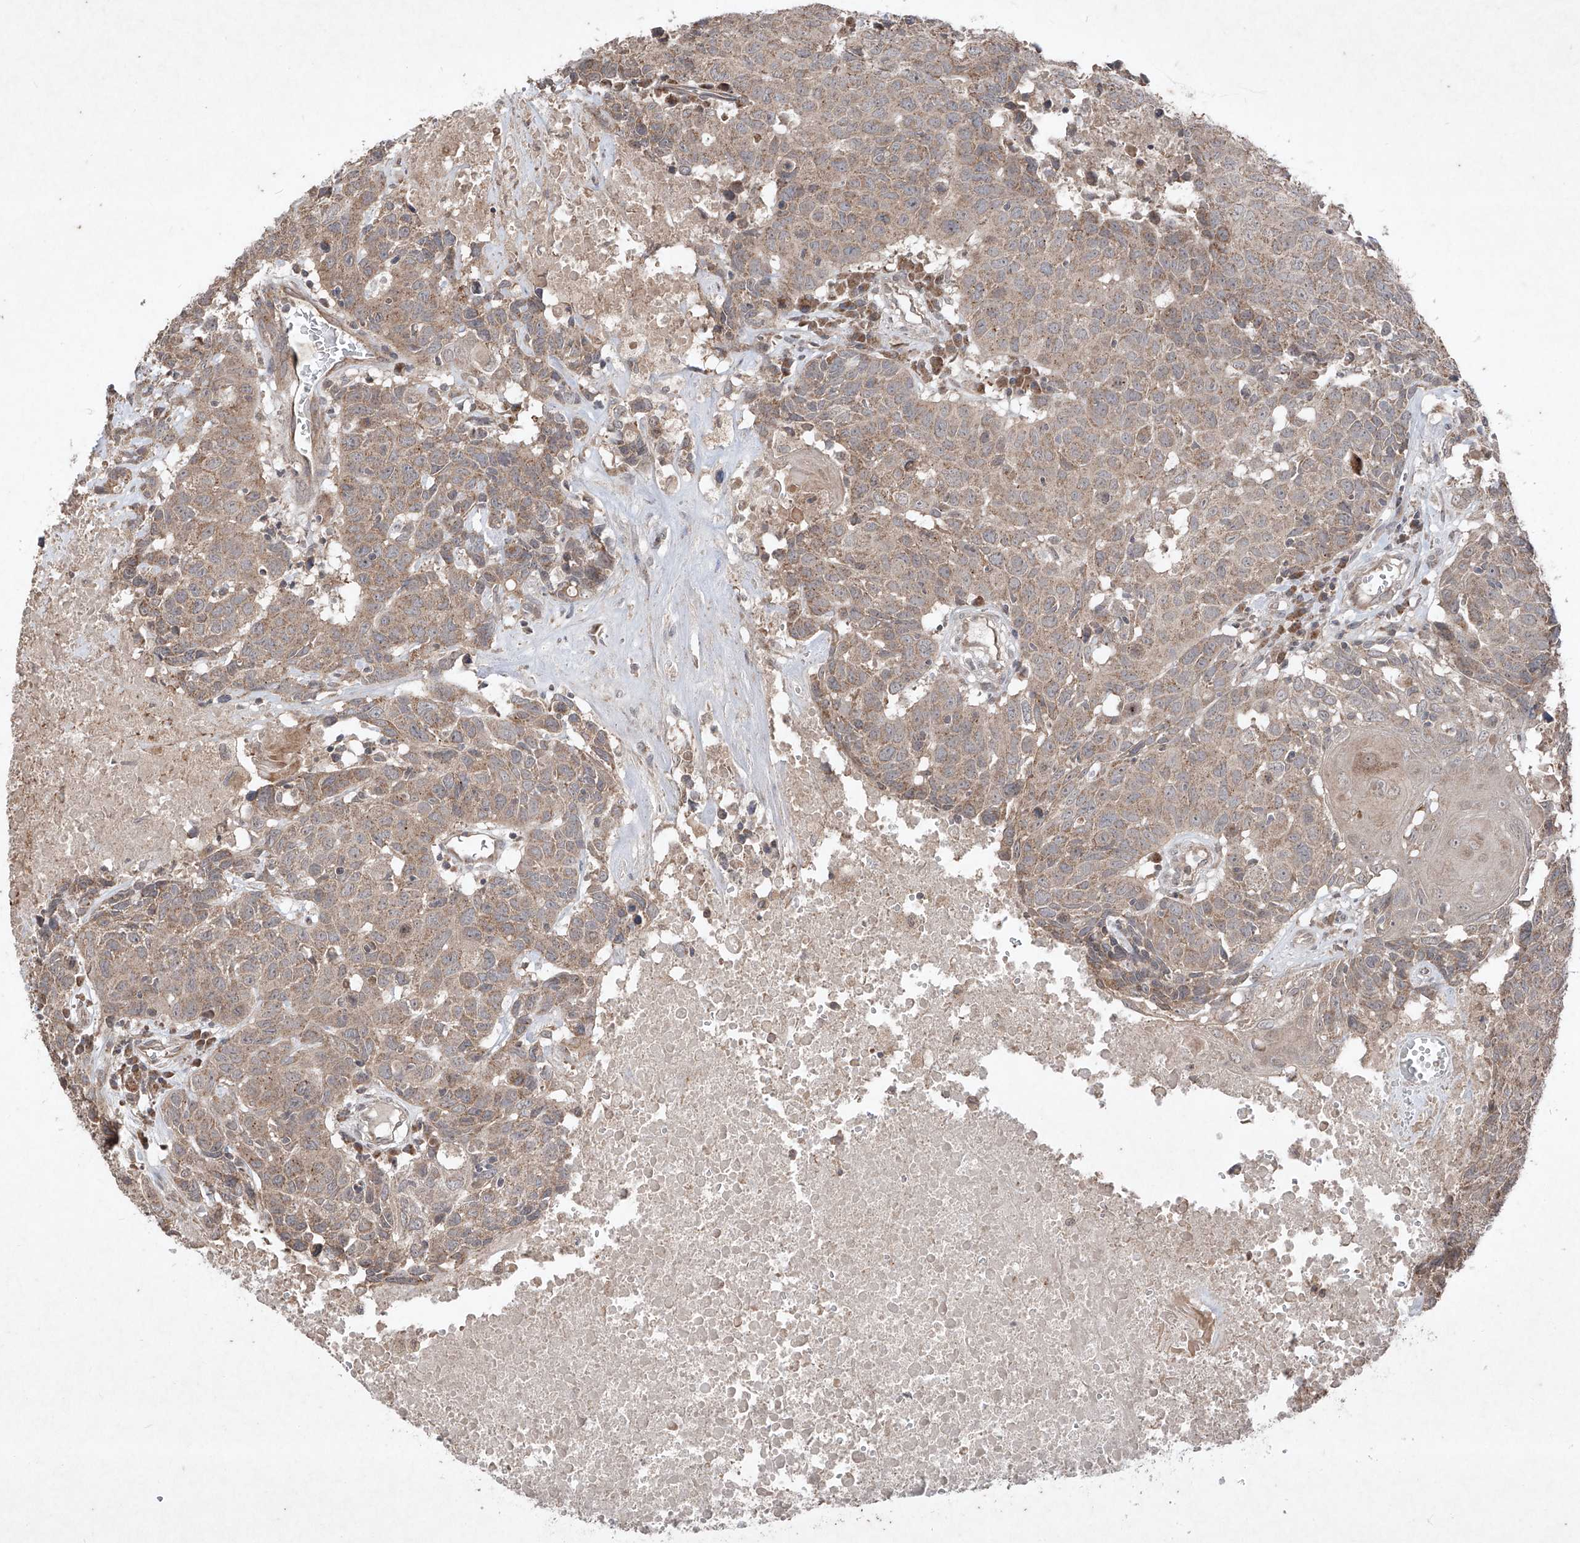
{"staining": {"intensity": "moderate", "quantity": ">75%", "location": "cytoplasmic/membranous"}, "tissue": "head and neck cancer", "cell_type": "Tumor cells", "image_type": "cancer", "snomed": [{"axis": "morphology", "description": "Squamous cell carcinoma, NOS"}, {"axis": "topography", "description": "Head-Neck"}], "caption": "The immunohistochemical stain labels moderate cytoplasmic/membranous positivity in tumor cells of head and neck cancer tissue. (DAB IHC, brown staining for protein, blue staining for nuclei).", "gene": "ABCD3", "patient": {"sex": "male", "age": 66}}